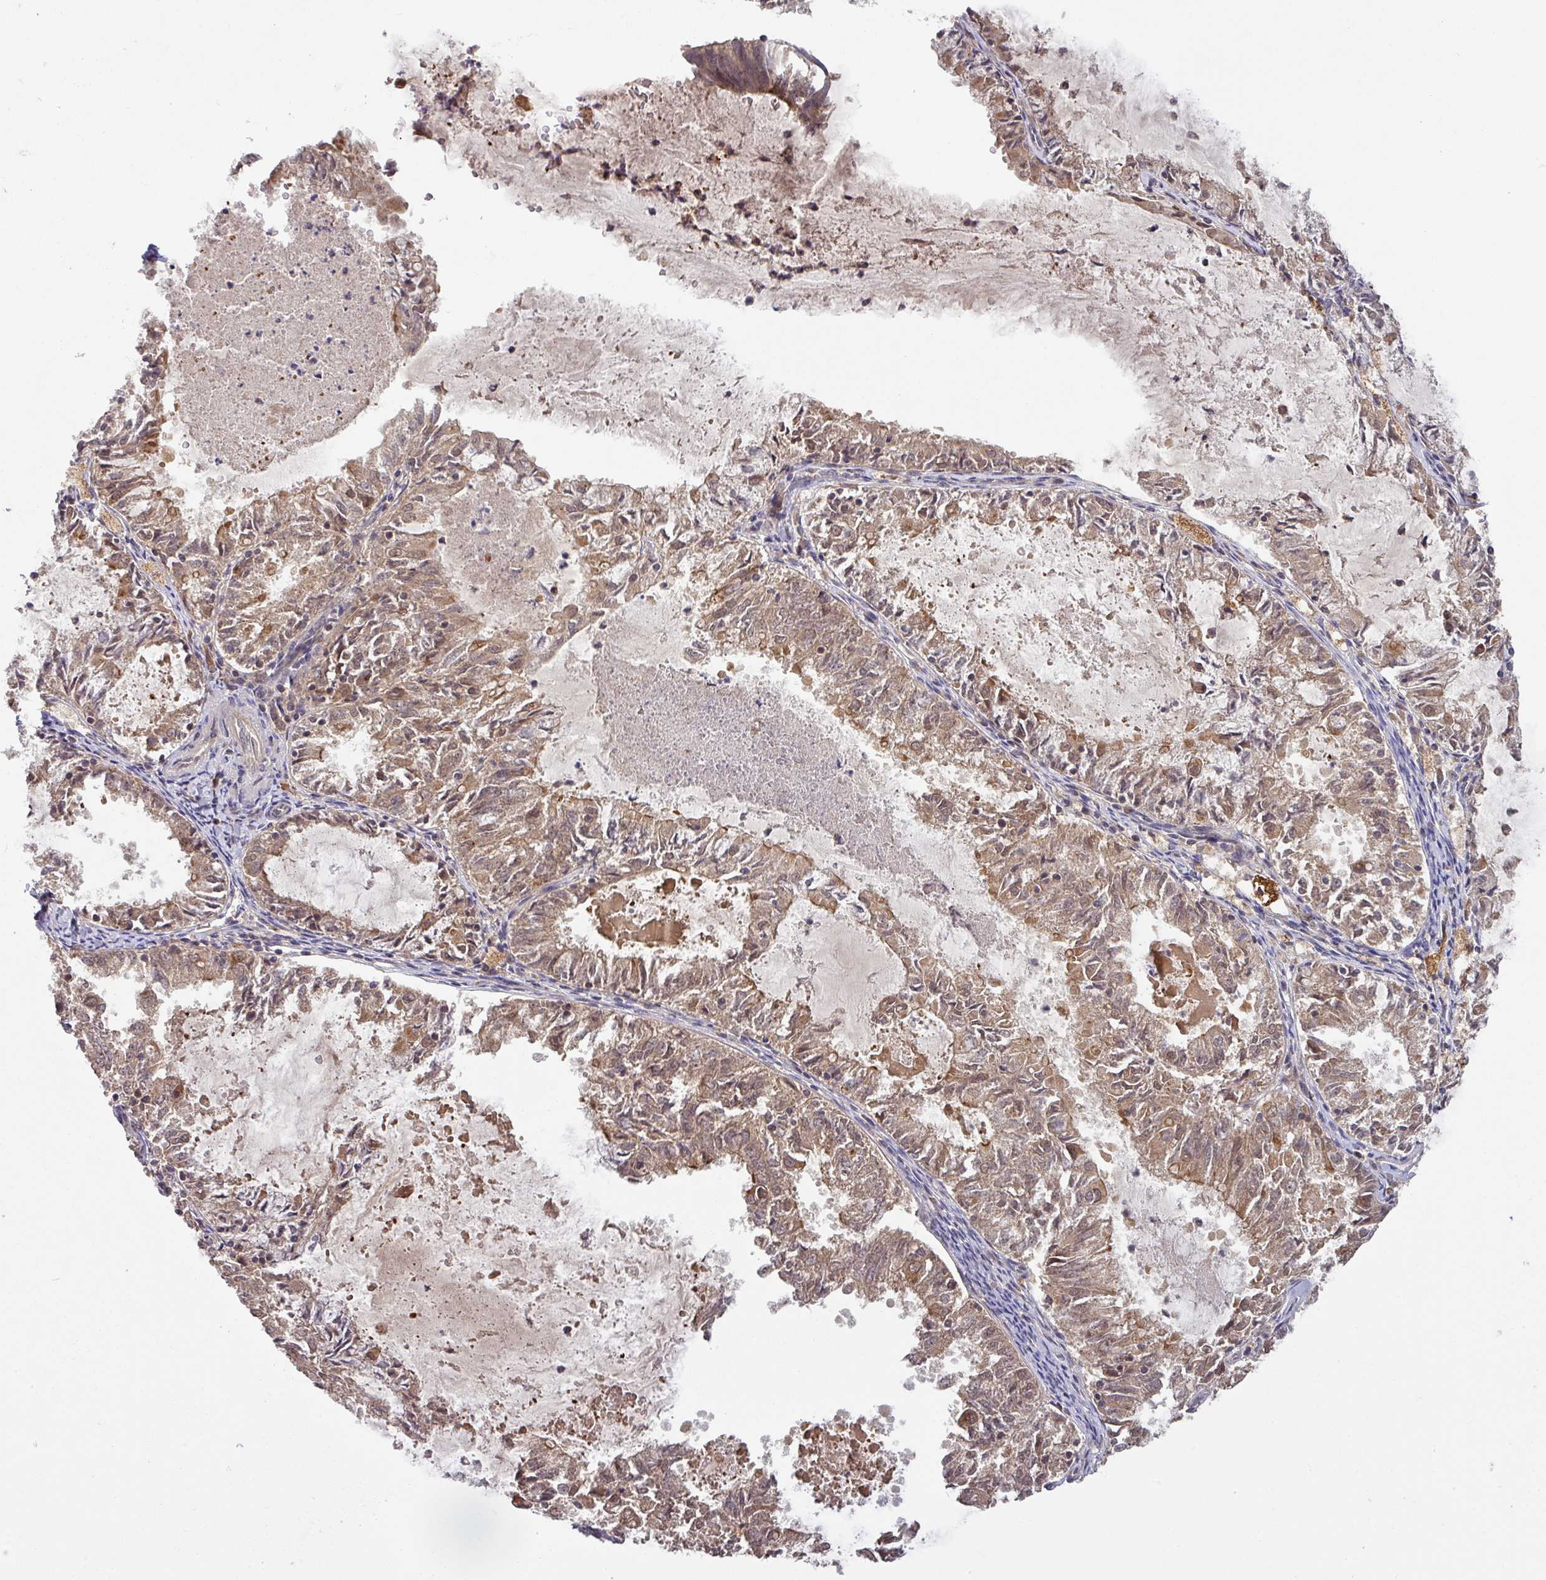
{"staining": {"intensity": "moderate", "quantity": ">75%", "location": "cytoplasmic/membranous"}, "tissue": "endometrial cancer", "cell_type": "Tumor cells", "image_type": "cancer", "snomed": [{"axis": "morphology", "description": "Adenocarcinoma, NOS"}, {"axis": "topography", "description": "Endometrium"}], "caption": "Immunohistochemical staining of adenocarcinoma (endometrial) demonstrates medium levels of moderate cytoplasmic/membranous protein expression in about >75% of tumor cells.", "gene": "CCDC121", "patient": {"sex": "female", "age": 57}}